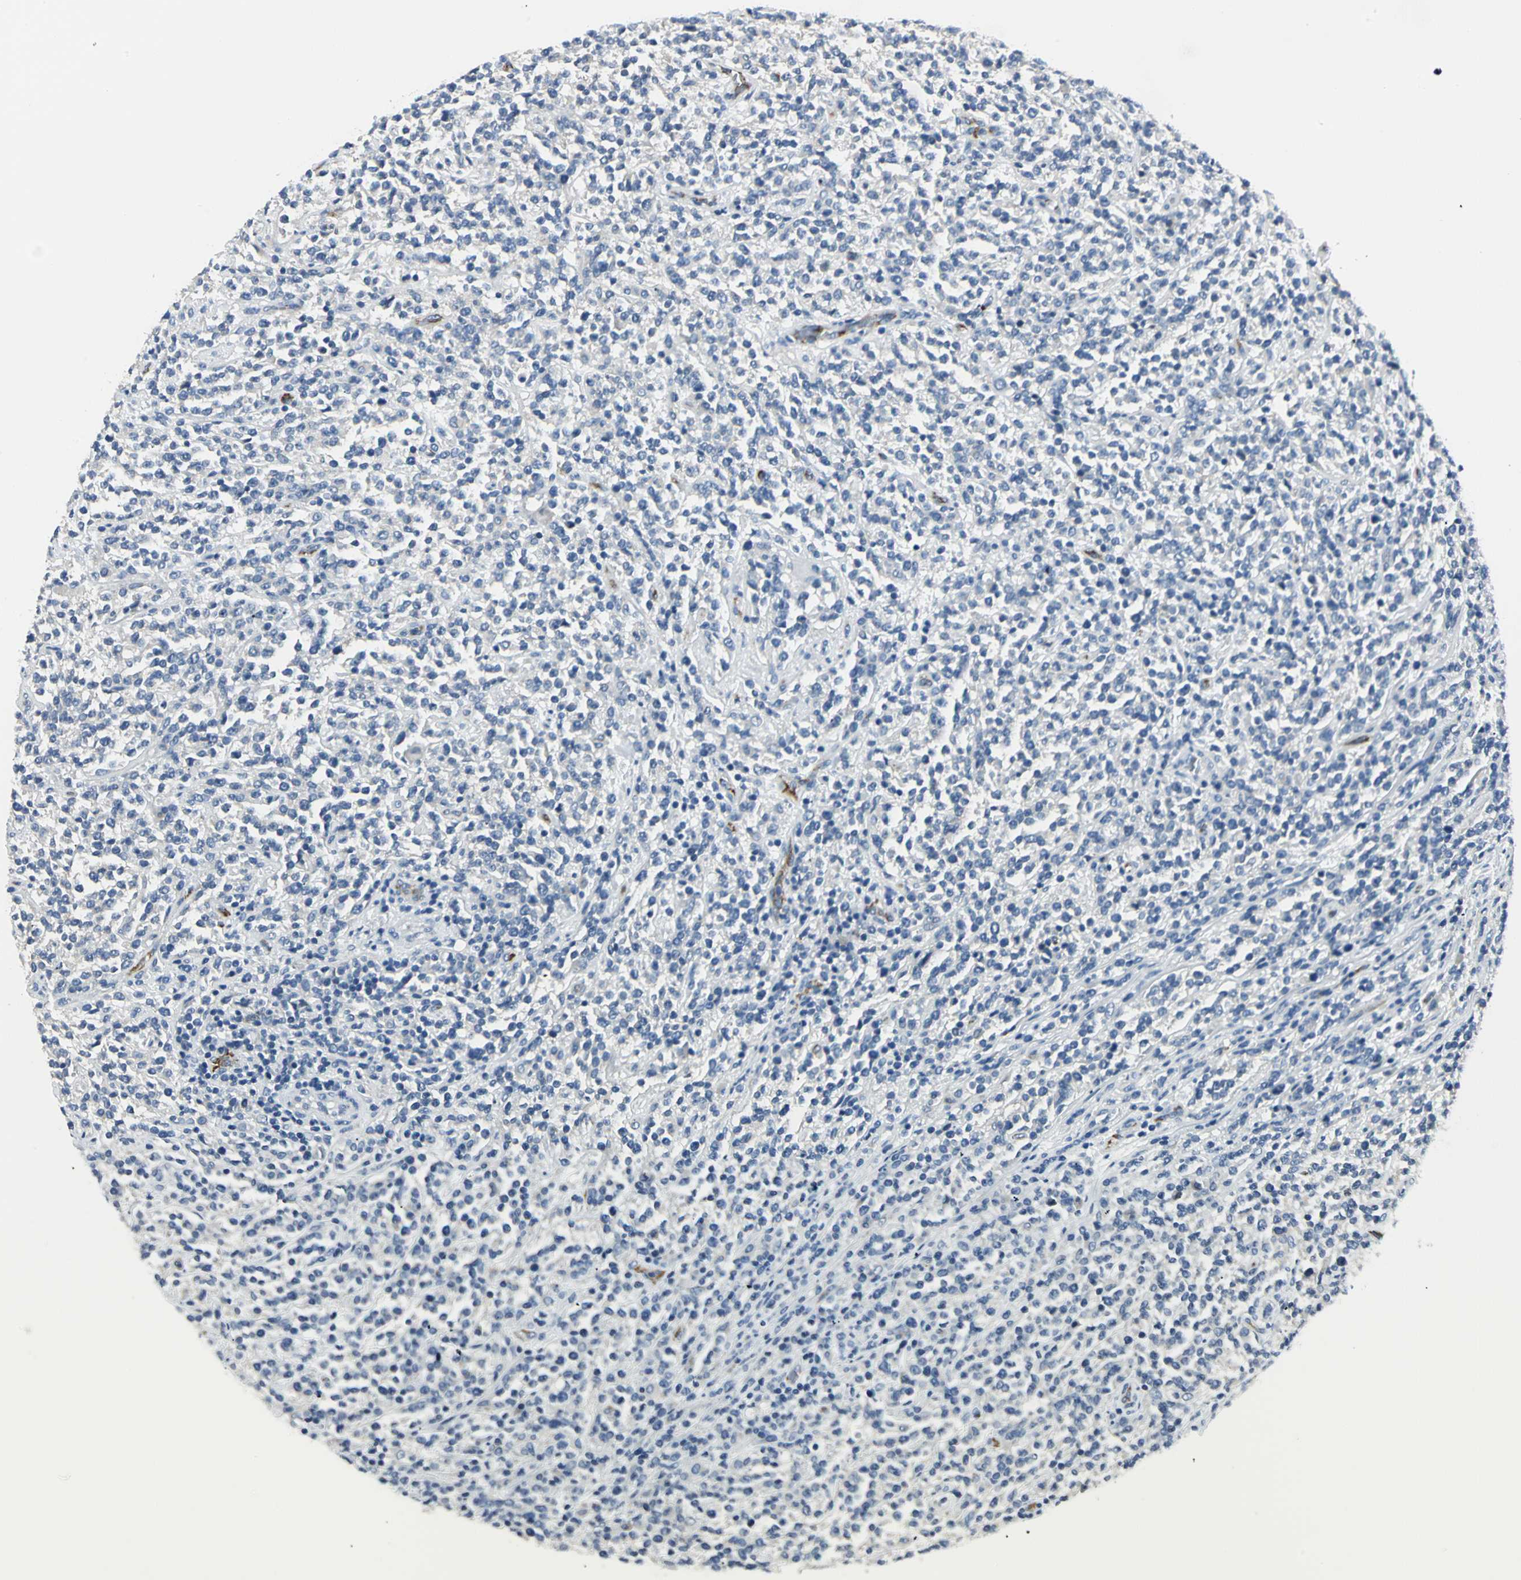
{"staining": {"intensity": "negative", "quantity": "none", "location": "none"}, "tissue": "lymphoma", "cell_type": "Tumor cells", "image_type": "cancer", "snomed": [{"axis": "morphology", "description": "Malignant lymphoma, non-Hodgkin's type, High grade"}, {"axis": "topography", "description": "Soft tissue"}], "caption": "High power microscopy histopathology image of an immunohistochemistry (IHC) histopathology image of lymphoma, revealing no significant expression in tumor cells.", "gene": "B3GNT2", "patient": {"sex": "male", "age": 18}}